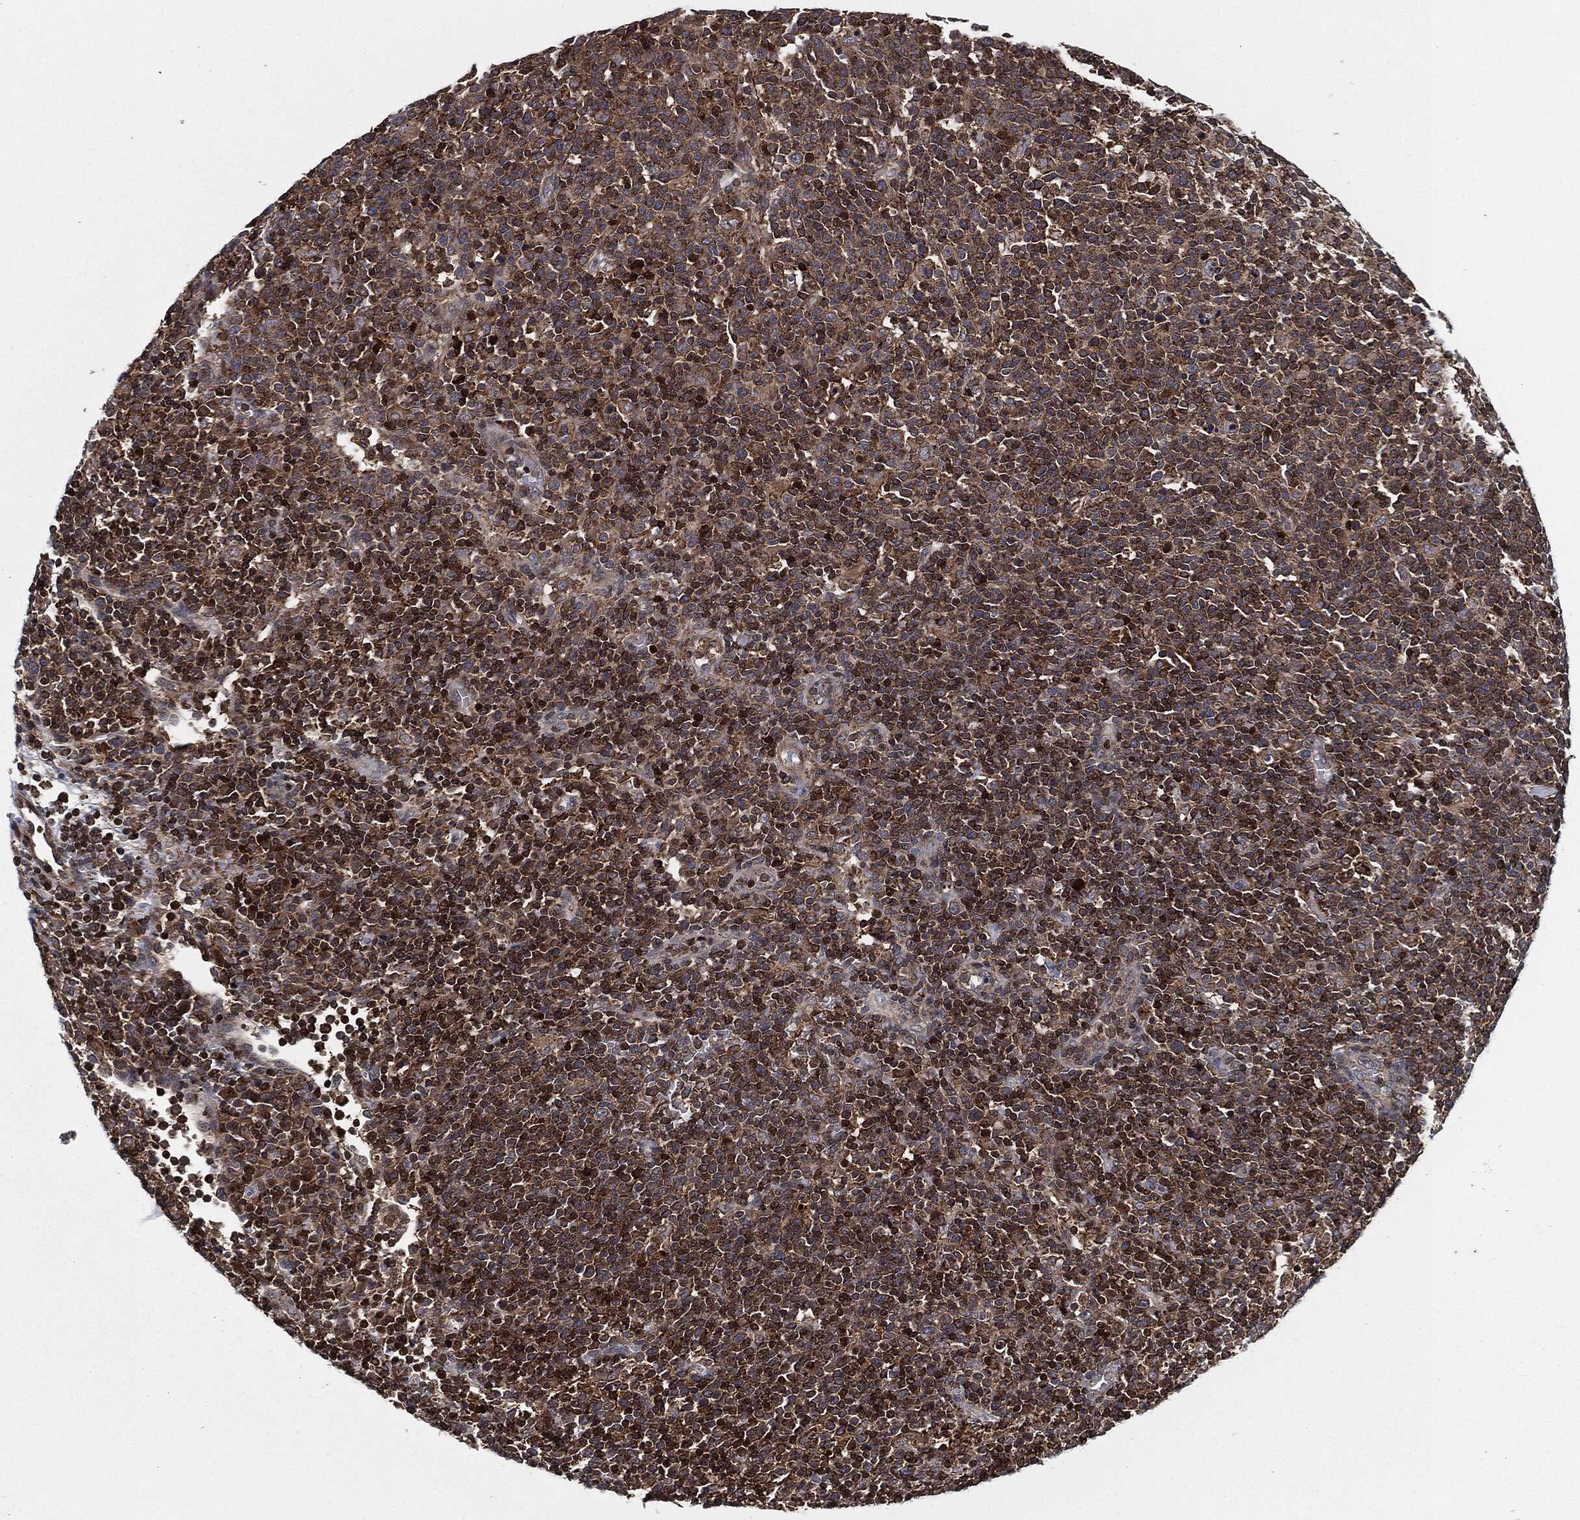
{"staining": {"intensity": "strong", "quantity": ">75%", "location": "cytoplasmic/membranous"}, "tissue": "lymphoma", "cell_type": "Tumor cells", "image_type": "cancer", "snomed": [{"axis": "morphology", "description": "Malignant lymphoma, non-Hodgkin's type, High grade"}, {"axis": "topography", "description": "Lymph node"}], "caption": "Protein expression analysis of human lymphoma reveals strong cytoplasmic/membranous staining in about >75% of tumor cells.", "gene": "UBR1", "patient": {"sex": "male", "age": 61}}